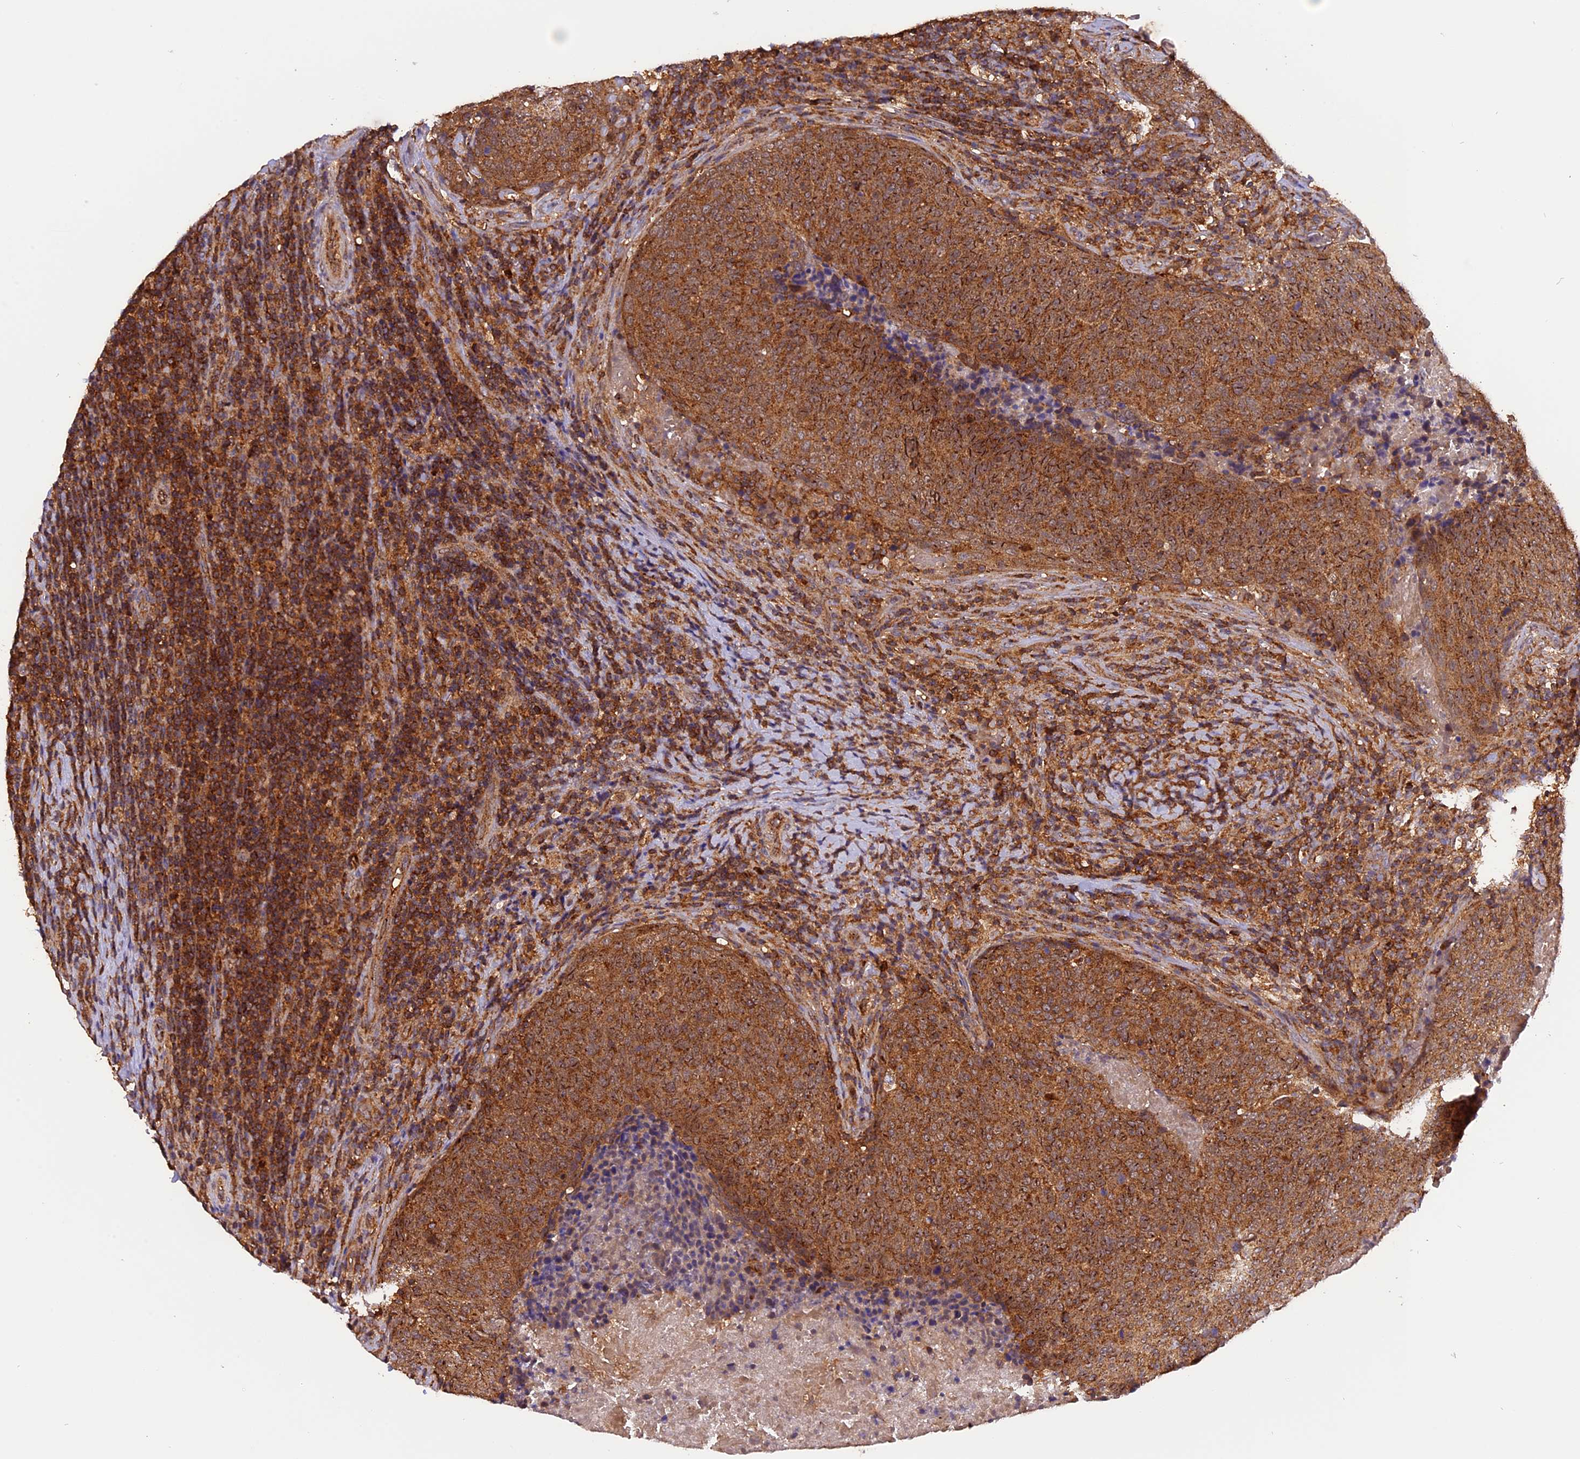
{"staining": {"intensity": "strong", "quantity": ">75%", "location": "cytoplasmic/membranous"}, "tissue": "head and neck cancer", "cell_type": "Tumor cells", "image_type": "cancer", "snomed": [{"axis": "morphology", "description": "Squamous cell carcinoma, NOS"}, {"axis": "morphology", "description": "Squamous cell carcinoma, metastatic, NOS"}, {"axis": "topography", "description": "Lymph node"}, {"axis": "topography", "description": "Head-Neck"}], "caption": "DAB (3,3'-diaminobenzidine) immunohistochemical staining of human head and neck cancer (metastatic squamous cell carcinoma) exhibits strong cytoplasmic/membranous protein staining in approximately >75% of tumor cells.", "gene": "PEX3", "patient": {"sex": "male", "age": 62}}